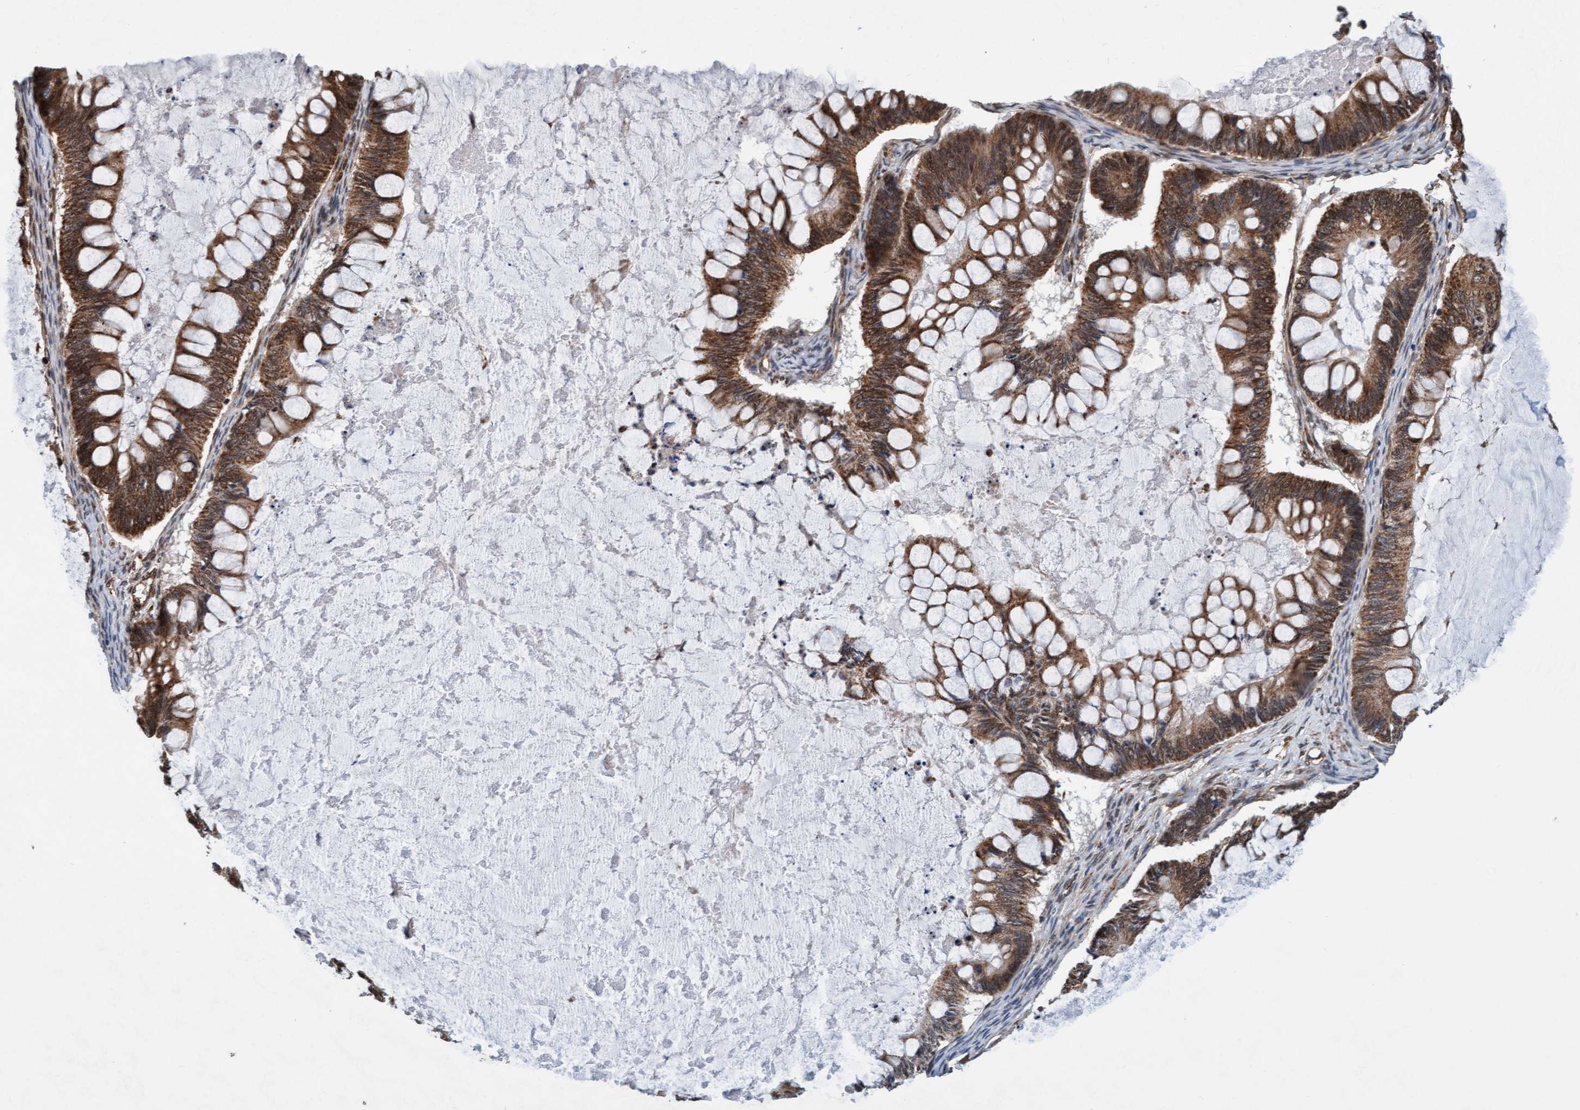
{"staining": {"intensity": "moderate", "quantity": ">75%", "location": "cytoplasmic/membranous,nuclear"}, "tissue": "ovarian cancer", "cell_type": "Tumor cells", "image_type": "cancer", "snomed": [{"axis": "morphology", "description": "Cystadenocarcinoma, mucinous, NOS"}, {"axis": "topography", "description": "Ovary"}], "caption": "The histopathology image demonstrates immunohistochemical staining of ovarian cancer. There is moderate cytoplasmic/membranous and nuclear positivity is identified in about >75% of tumor cells. (Brightfield microscopy of DAB IHC at high magnification).", "gene": "STXBP4", "patient": {"sex": "female", "age": 61}}